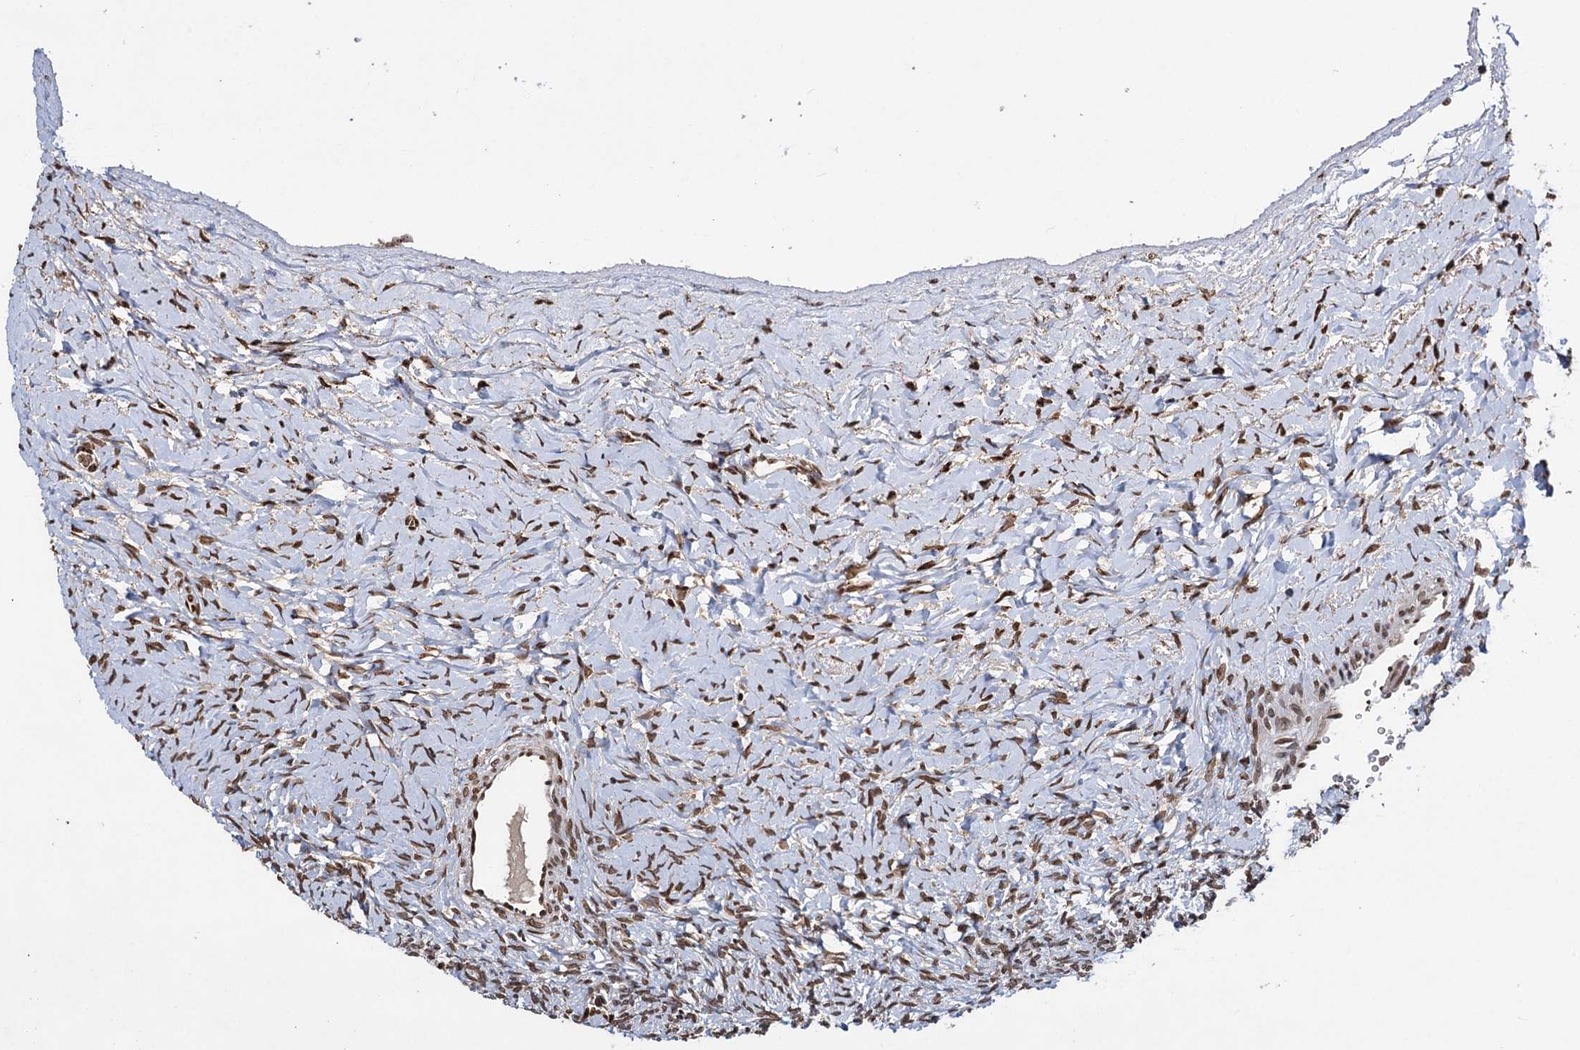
{"staining": {"intensity": "weak", "quantity": ">75%", "location": "nuclear"}, "tissue": "ovary", "cell_type": "Ovarian stroma cells", "image_type": "normal", "snomed": [{"axis": "morphology", "description": "Normal tissue, NOS"}, {"axis": "morphology", "description": "Developmental malformation"}, {"axis": "topography", "description": "Ovary"}], "caption": "The histopathology image exhibits staining of benign ovary, revealing weak nuclear protein expression (brown color) within ovarian stroma cells. The staining is performed using DAB (3,3'-diaminobenzidine) brown chromogen to label protein expression. The nuclei are counter-stained blue using hematoxylin.", "gene": "MESD", "patient": {"sex": "female", "age": 39}}